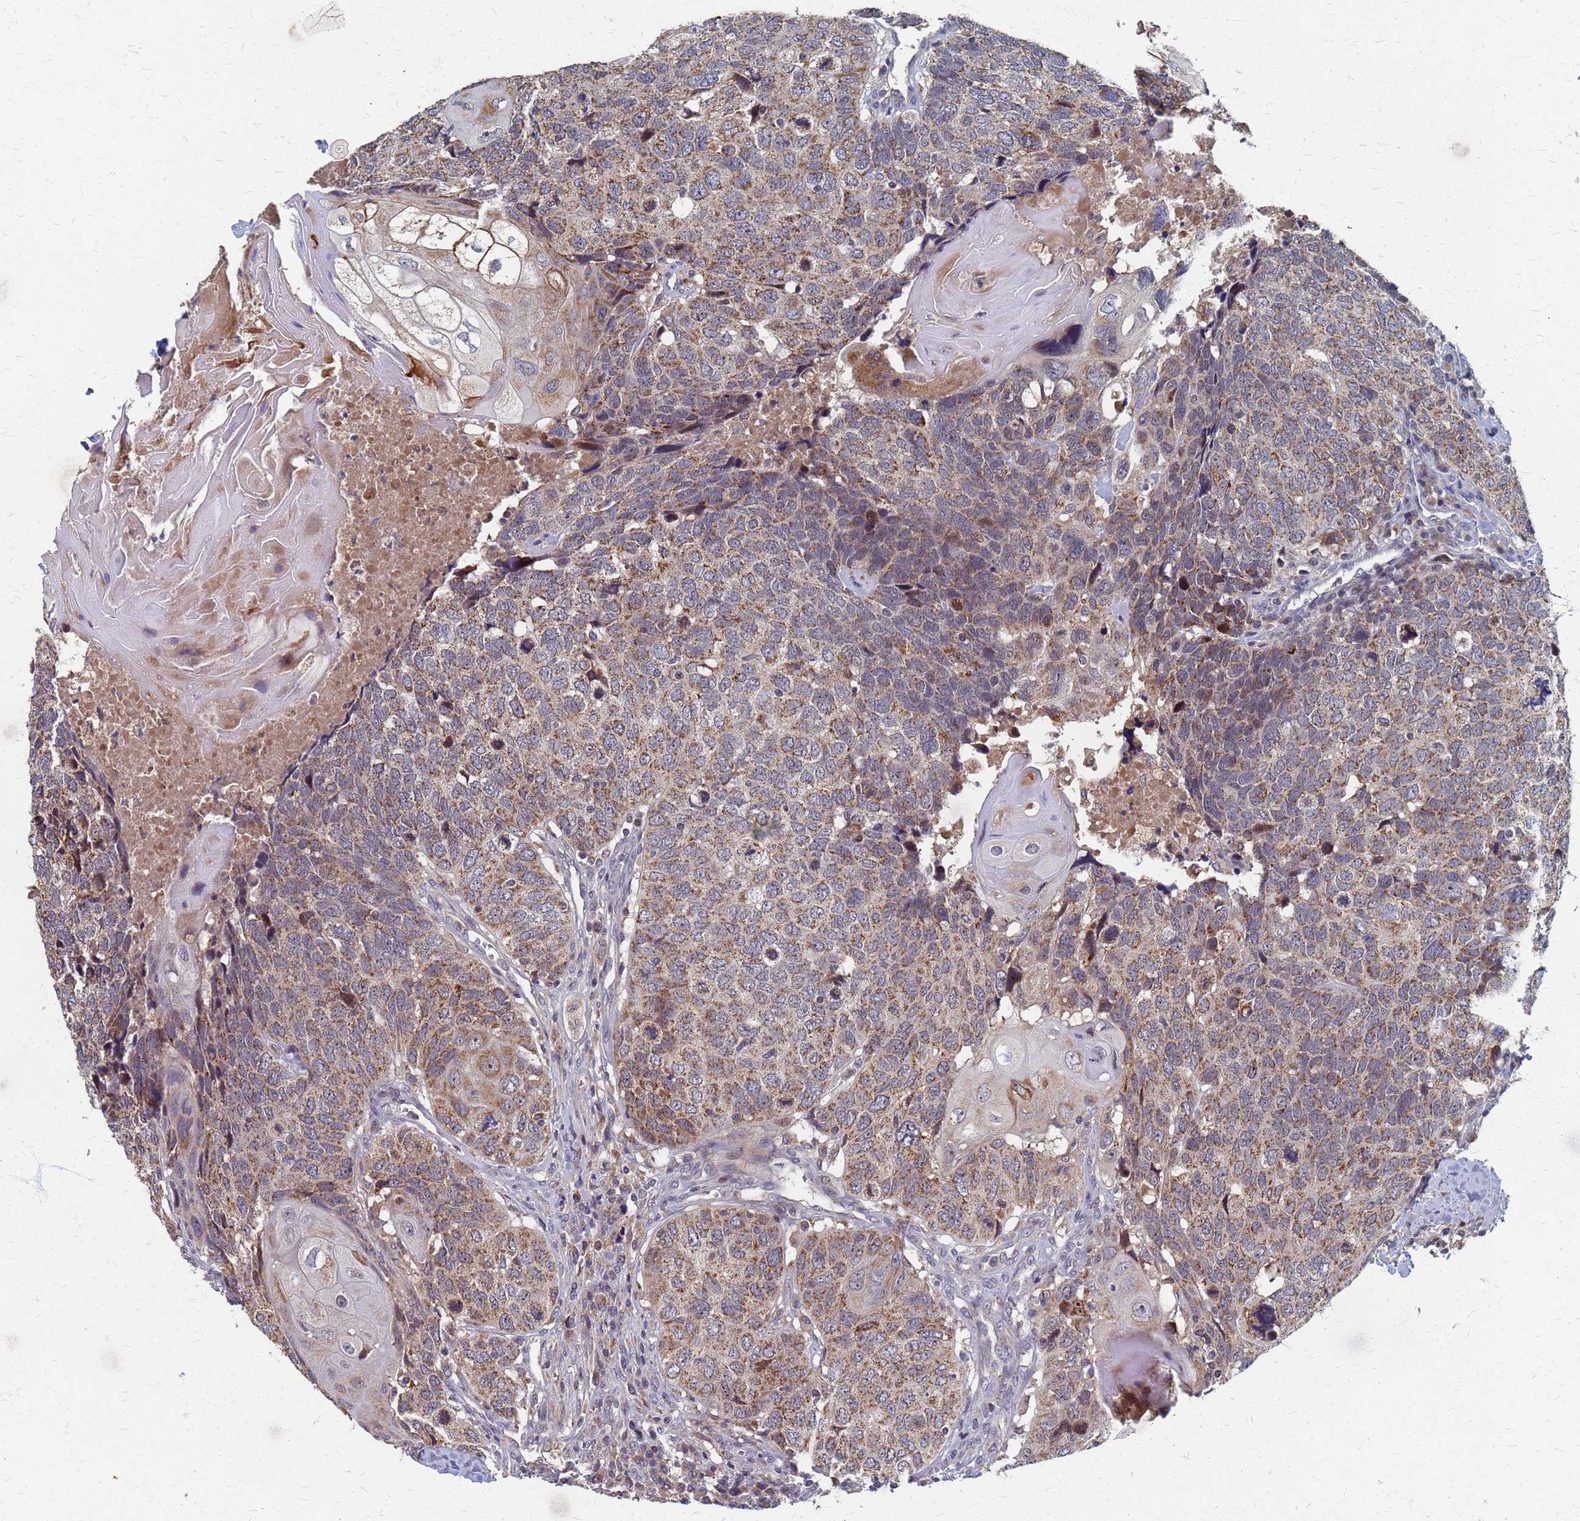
{"staining": {"intensity": "moderate", "quantity": ">75%", "location": "cytoplasmic/membranous"}, "tissue": "head and neck cancer", "cell_type": "Tumor cells", "image_type": "cancer", "snomed": [{"axis": "morphology", "description": "Squamous cell carcinoma, NOS"}, {"axis": "topography", "description": "Head-Neck"}], "caption": "Immunohistochemistry histopathology image of neoplastic tissue: human head and neck cancer stained using immunohistochemistry (IHC) exhibits medium levels of moderate protein expression localized specifically in the cytoplasmic/membranous of tumor cells, appearing as a cytoplasmic/membranous brown color.", "gene": "ATPAF1", "patient": {"sex": "male", "age": 66}}